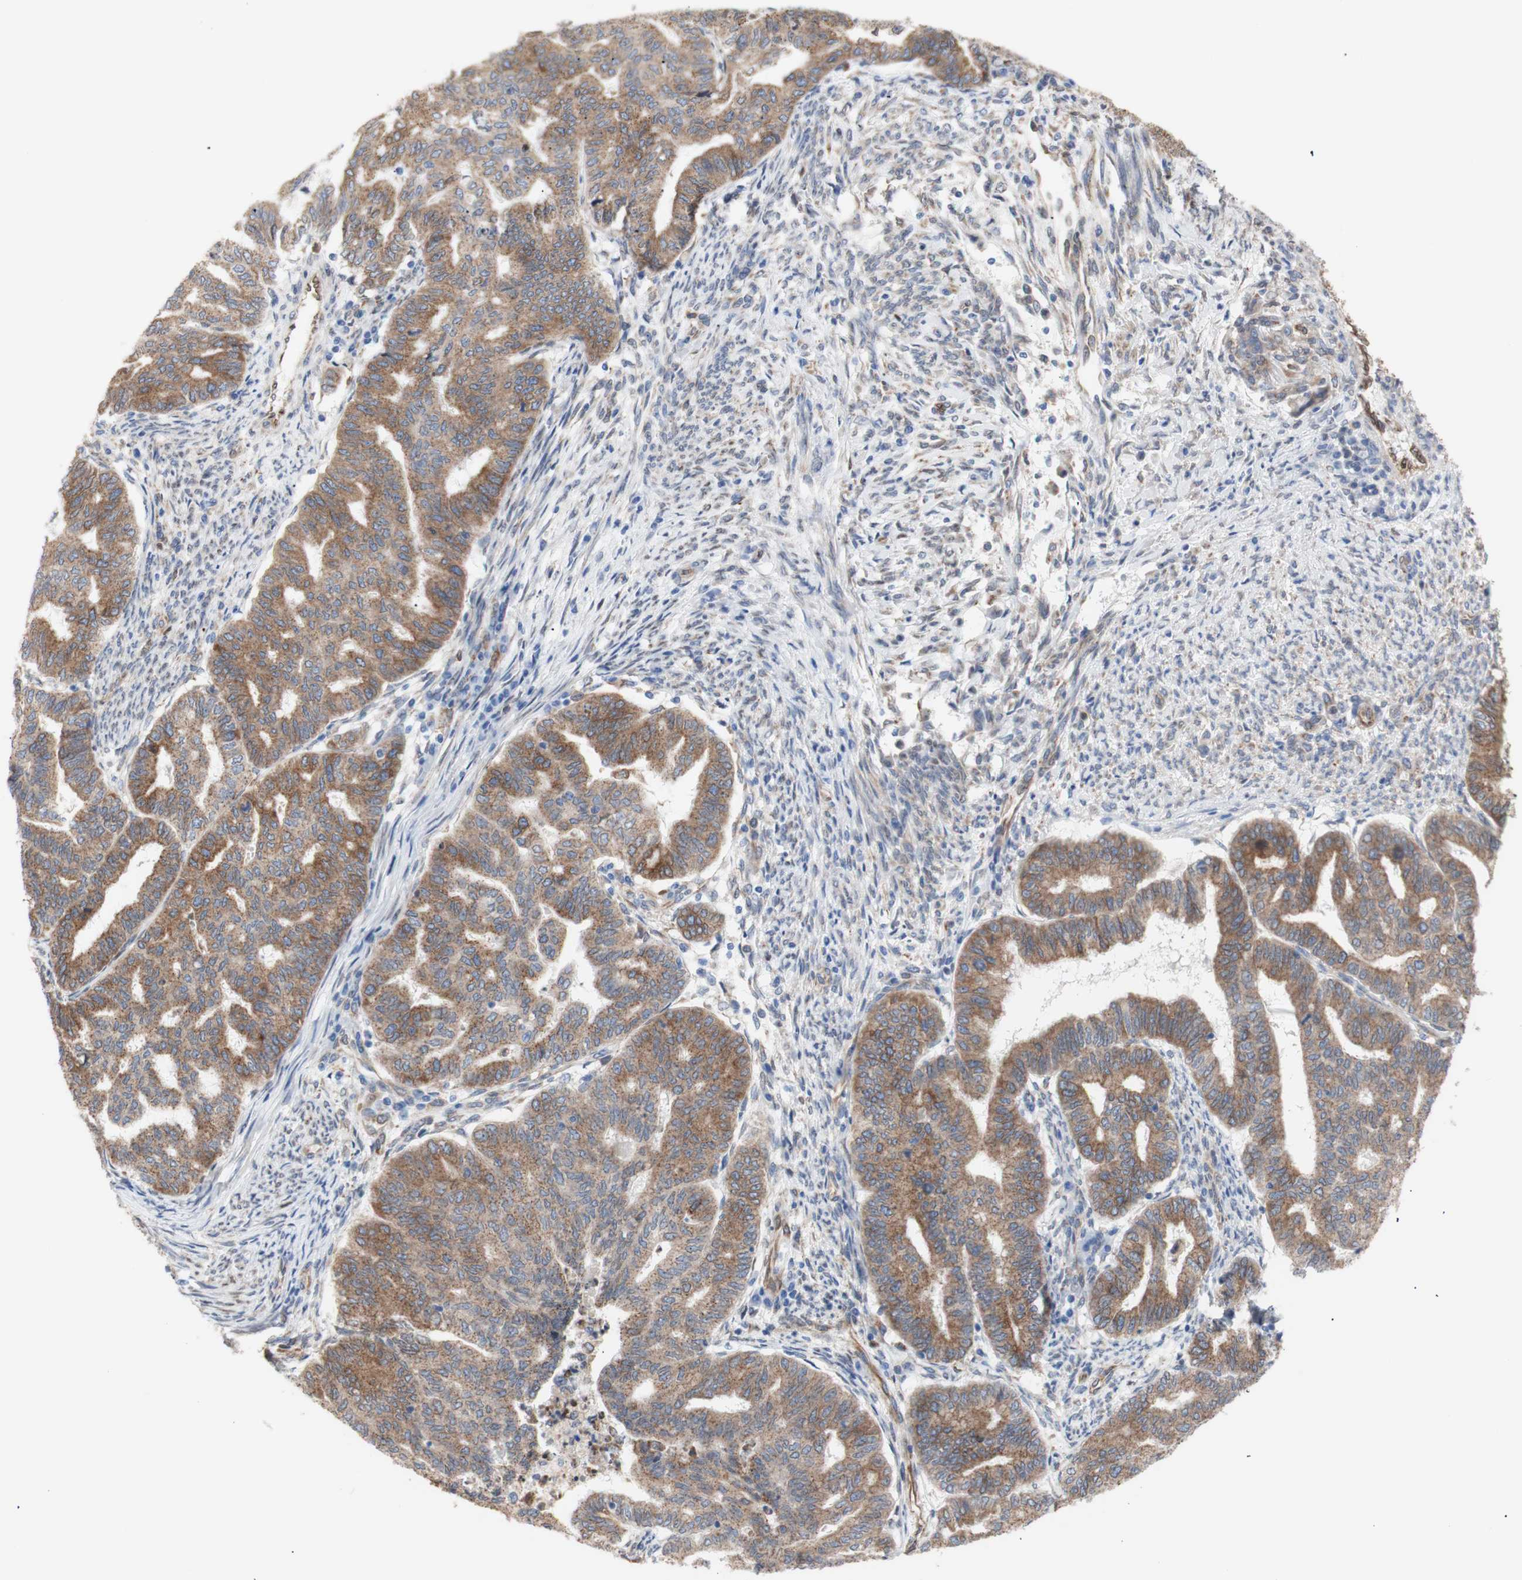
{"staining": {"intensity": "moderate", "quantity": ">75%", "location": "cytoplasmic/membranous"}, "tissue": "endometrial cancer", "cell_type": "Tumor cells", "image_type": "cancer", "snomed": [{"axis": "morphology", "description": "Adenocarcinoma, NOS"}, {"axis": "topography", "description": "Endometrium"}], "caption": "This image shows endometrial adenocarcinoma stained with immunohistochemistry to label a protein in brown. The cytoplasmic/membranous of tumor cells show moderate positivity for the protein. Nuclei are counter-stained blue.", "gene": "ERLIN1", "patient": {"sex": "female", "age": 79}}